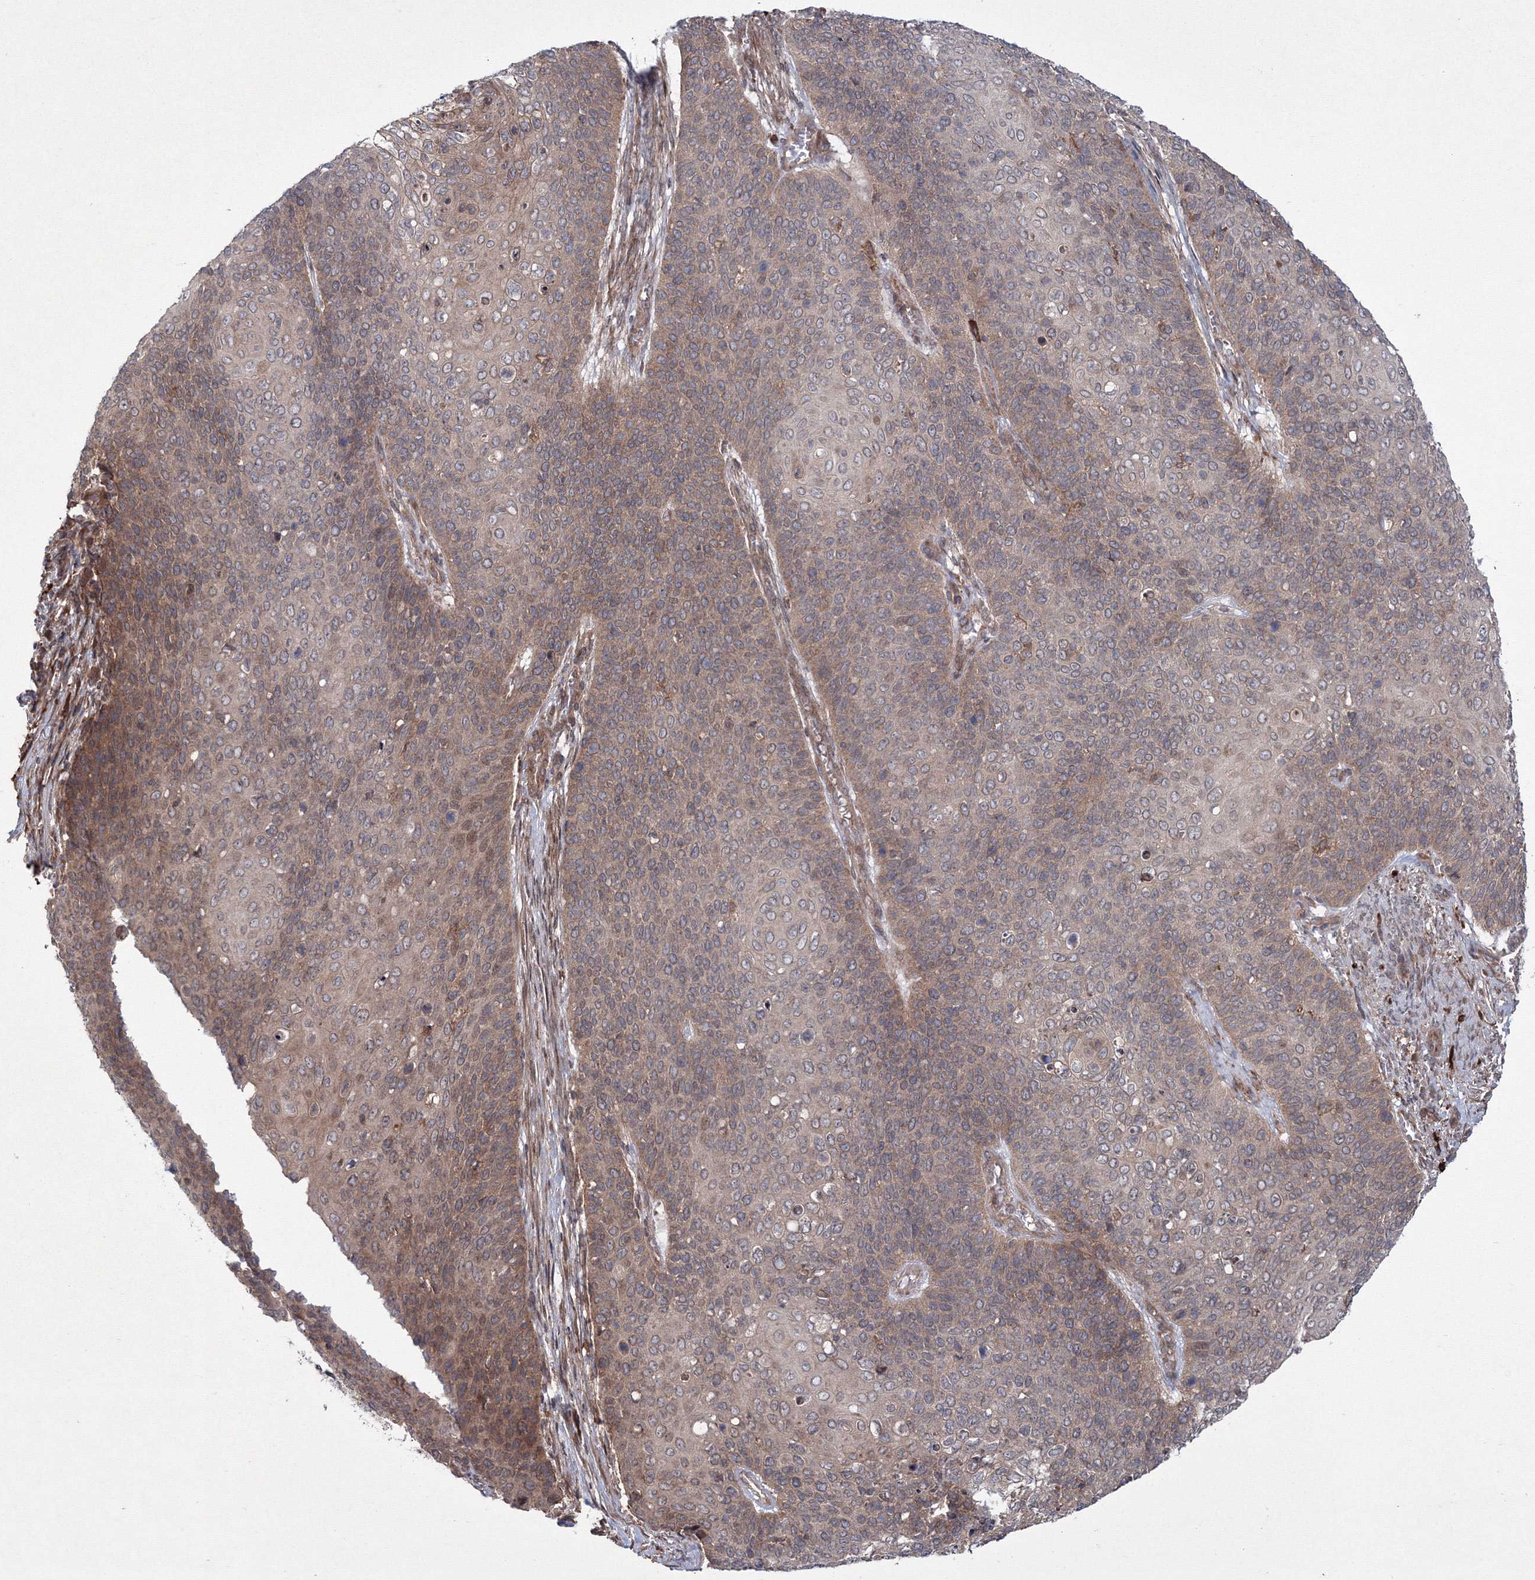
{"staining": {"intensity": "moderate", "quantity": ">75%", "location": "cytoplasmic/membranous"}, "tissue": "cervical cancer", "cell_type": "Tumor cells", "image_type": "cancer", "snomed": [{"axis": "morphology", "description": "Squamous cell carcinoma, NOS"}, {"axis": "topography", "description": "Cervix"}], "caption": "IHC staining of cervical cancer, which displays medium levels of moderate cytoplasmic/membranous expression in approximately >75% of tumor cells indicating moderate cytoplasmic/membranous protein staining. The staining was performed using DAB (brown) for protein detection and nuclei were counterstained in hematoxylin (blue).", "gene": "RANBP3L", "patient": {"sex": "female", "age": 39}}